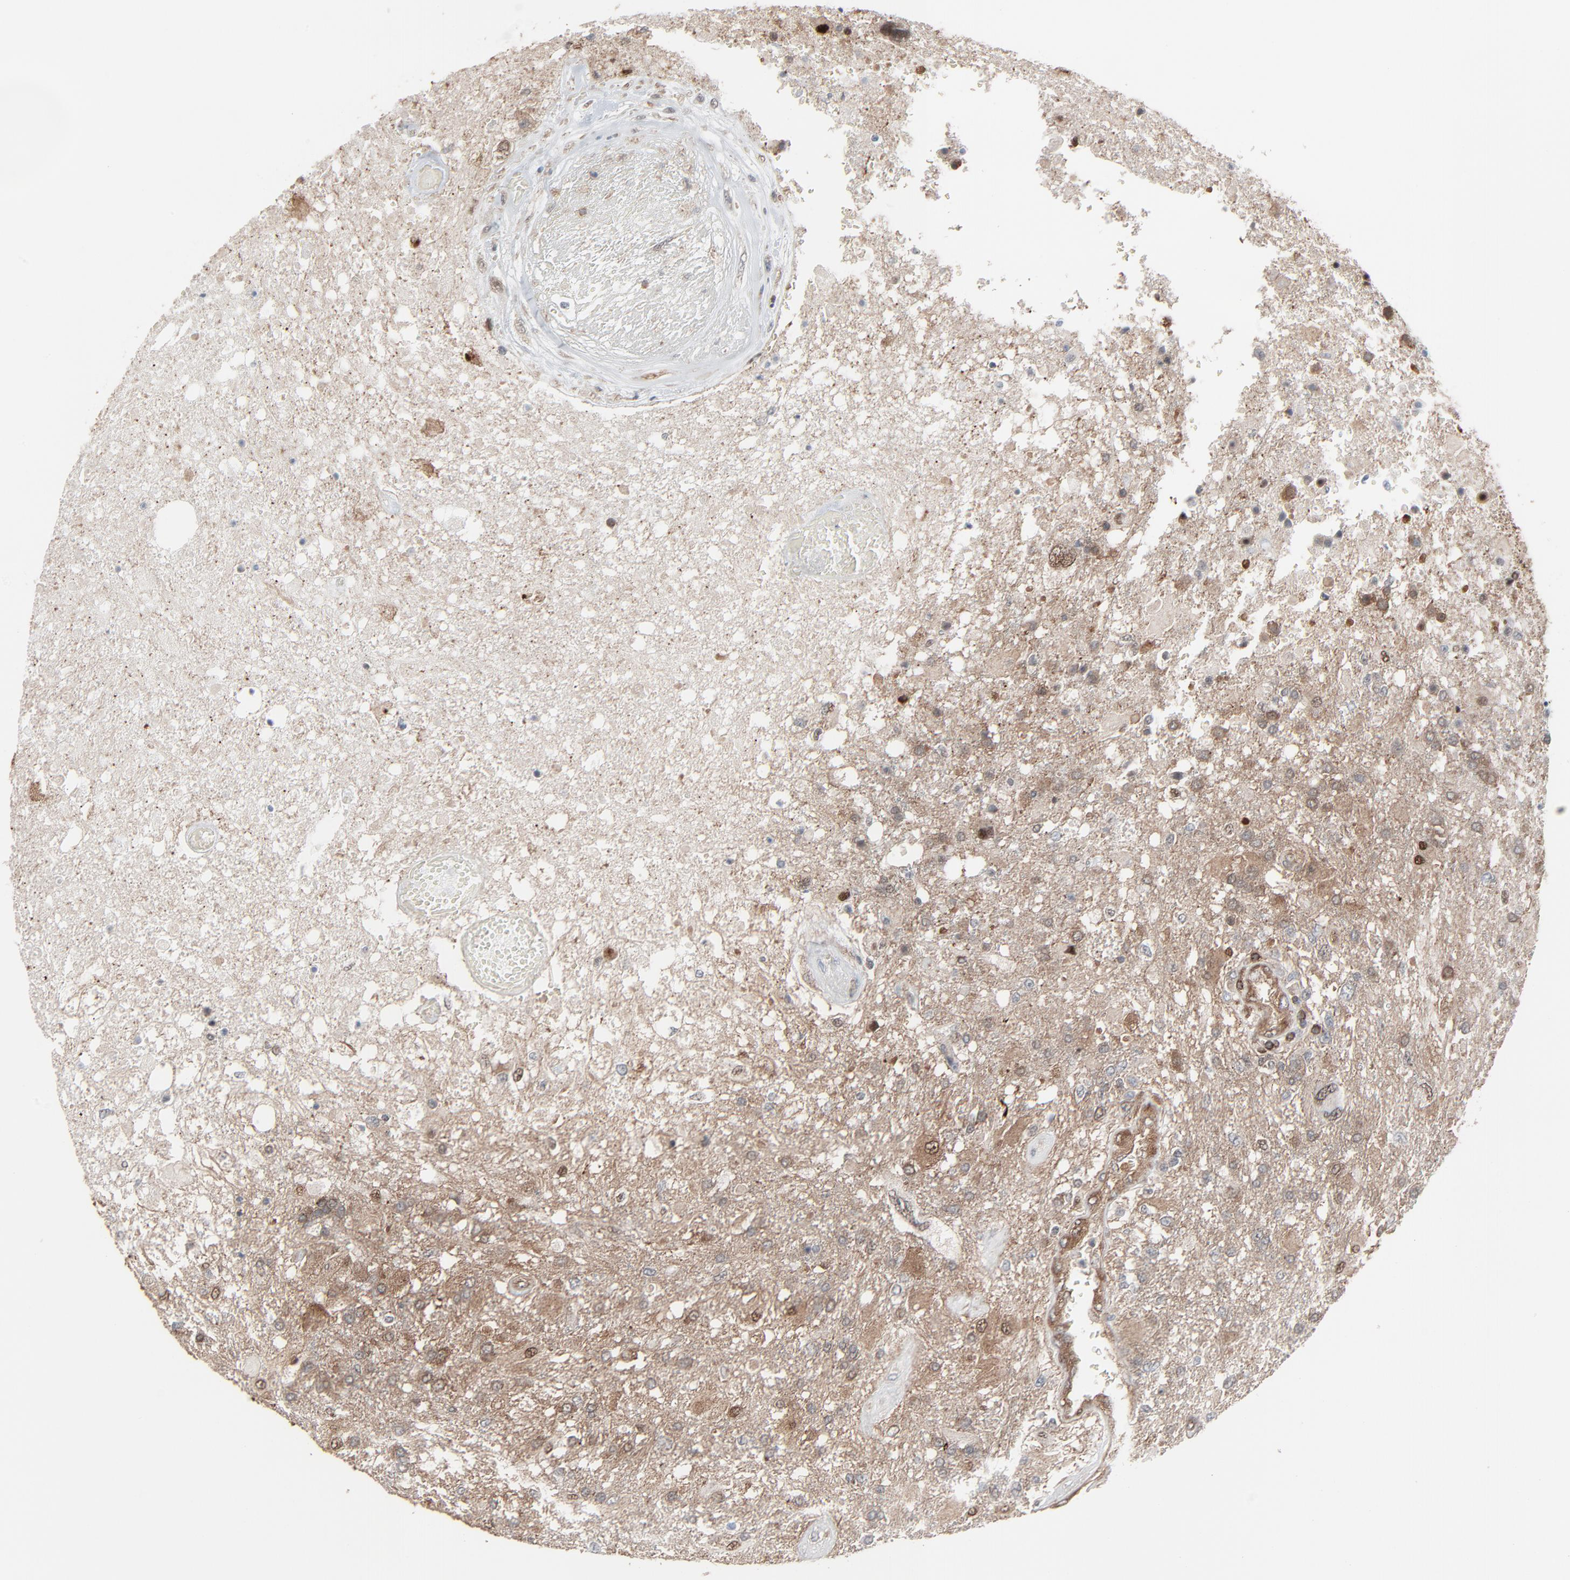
{"staining": {"intensity": "moderate", "quantity": "25%-75%", "location": "cytoplasmic/membranous"}, "tissue": "glioma", "cell_type": "Tumor cells", "image_type": "cancer", "snomed": [{"axis": "morphology", "description": "Glioma, malignant, High grade"}, {"axis": "topography", "description": "Cerebral cortex"}], "caption": "There is medium levels of moderate cytoplasmic/membranous expression in tumor cells of glioma, as demonstrated by immunohistochemical staining (brown color).", "gene": "OPTN", "patient": {"sex": "male", "age": 79}}